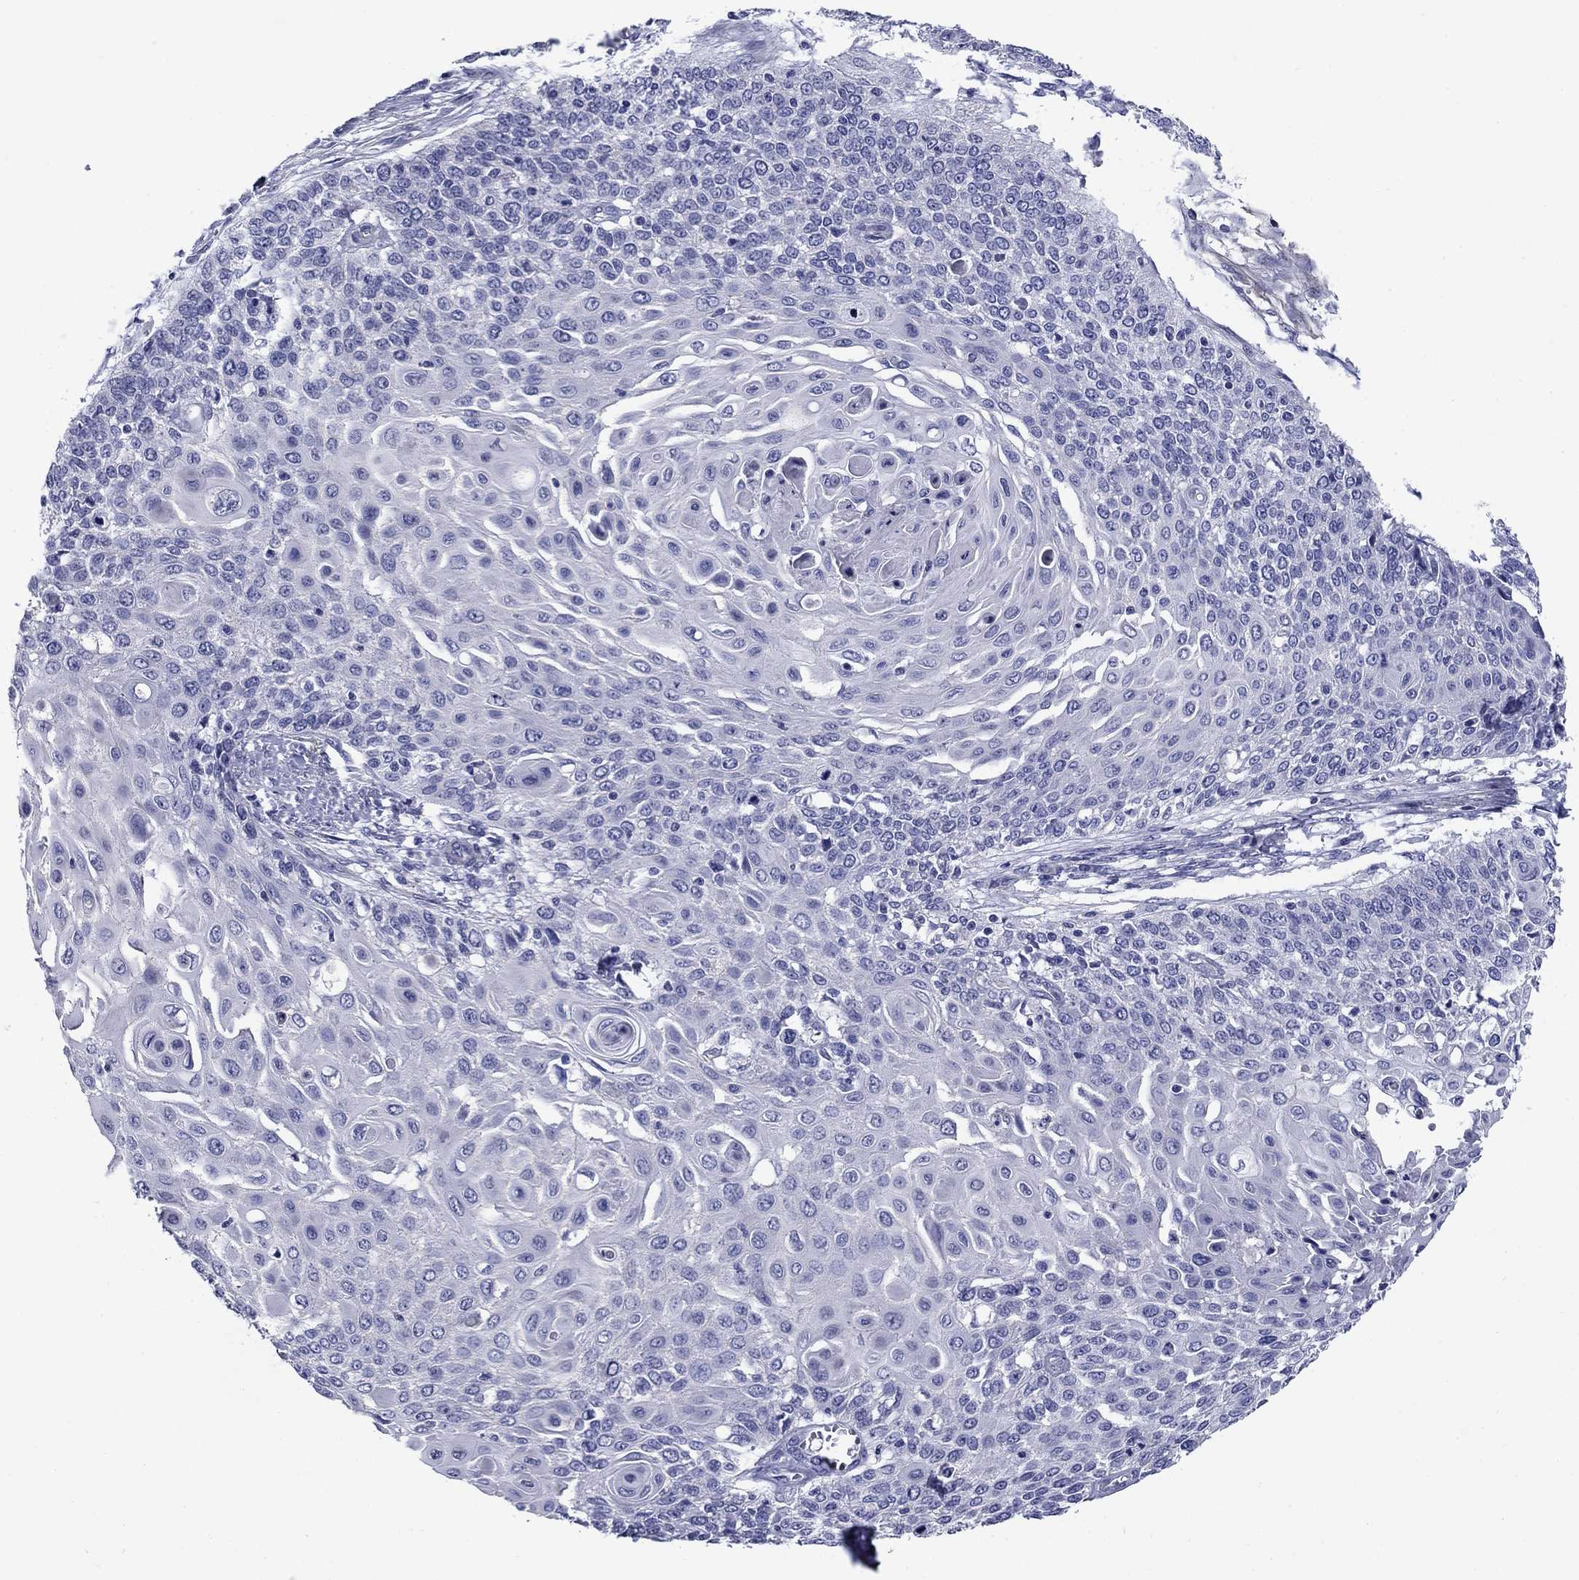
{"staining": {"intensity": "negative", "quantity": "none", "location": "none"}, "tissue": "cervical cancer", "cell_type": "Tumor cells", "image_type": "cancer", "snomed": [{"axis": "morphology", "description": "Squamous cell carcinoma, NOS"}, {"axis": "topography", "description": "Cervix"}], "caption": "High power microscopy histopathology image of an IHC image of cervical cancer, revealing no significant expression in tumor cells.", "gene": "PRKCG", "patient": {"sex": "female", "age": 39}}